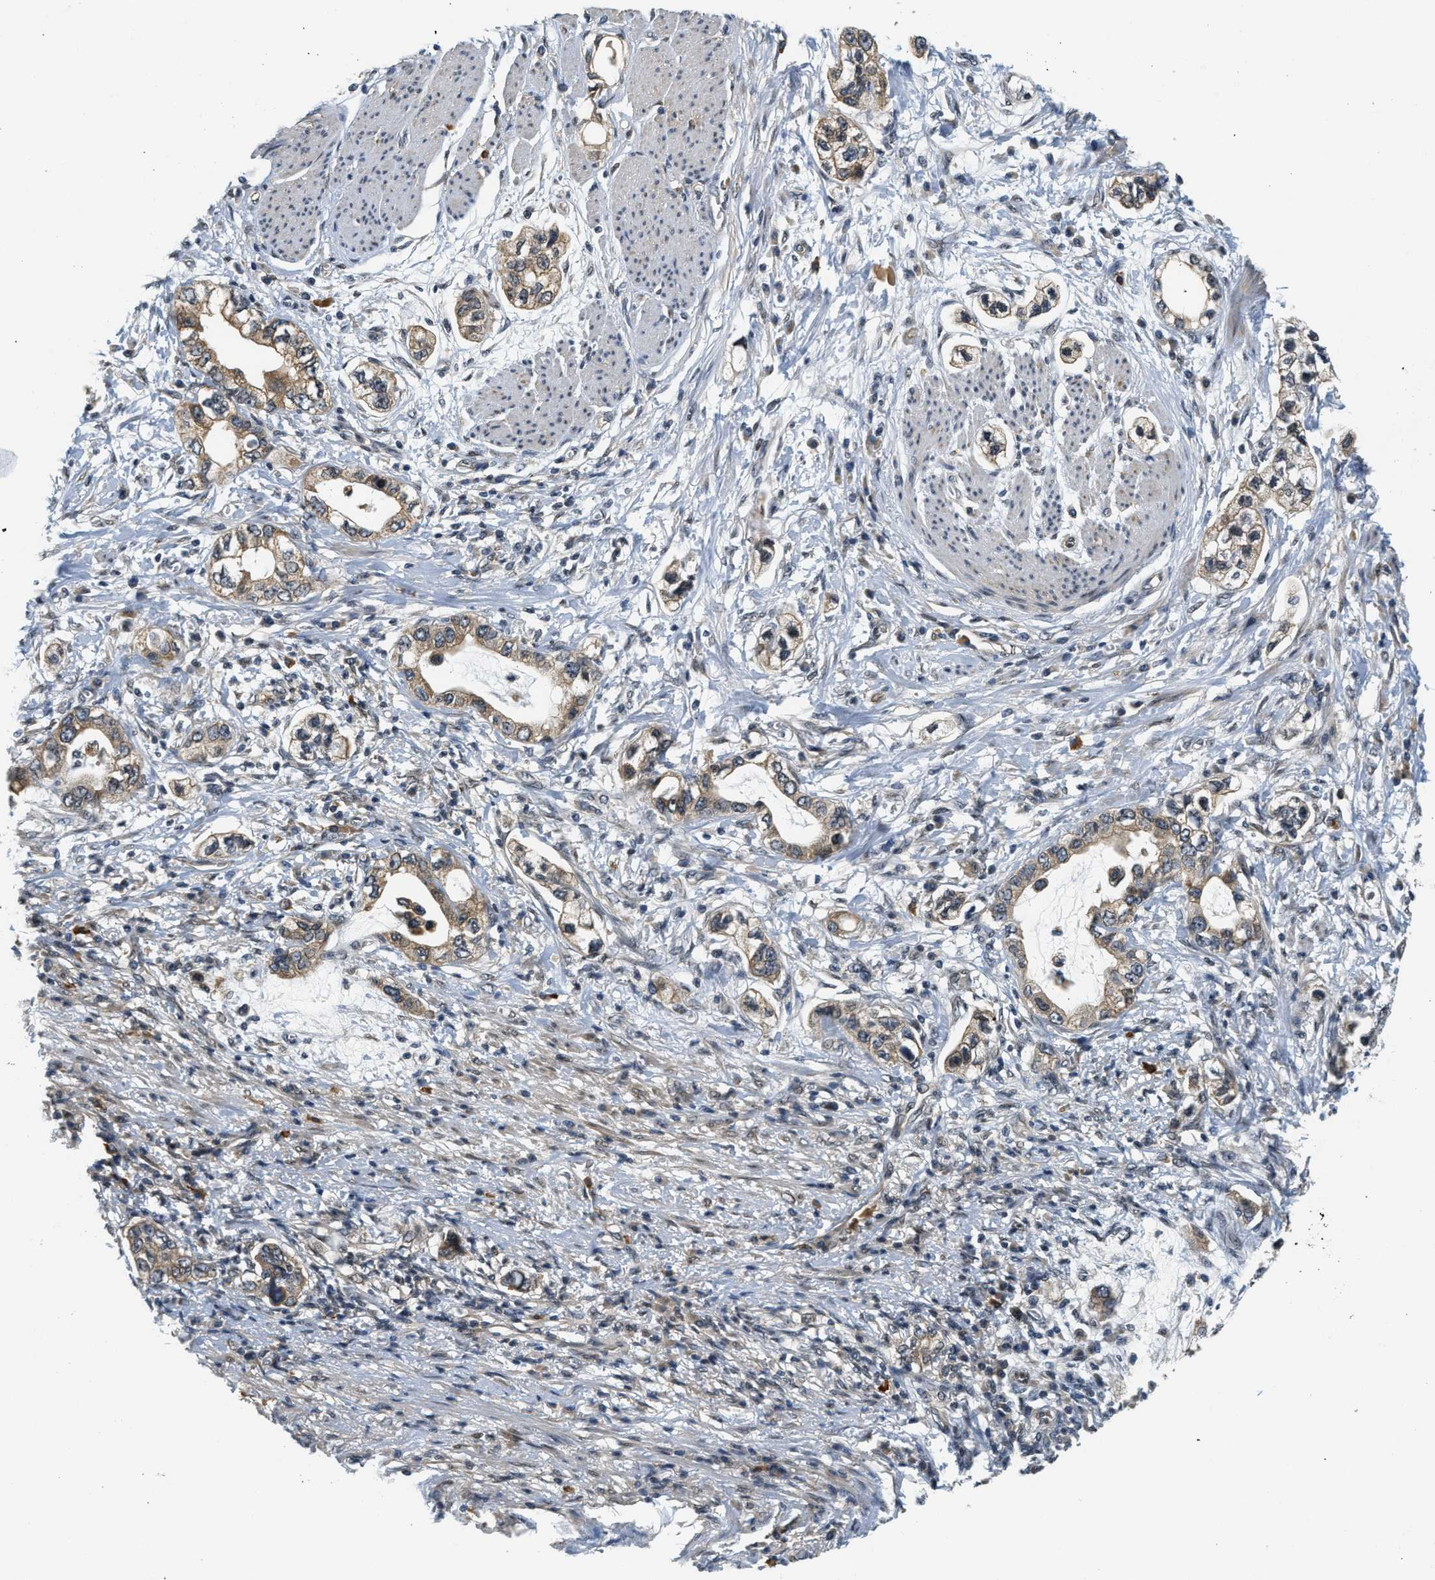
{"staining": {"intensity": "moderate", "quantity": ">75%", "location": "cytoplasmic/membranous"}, "tissue": "stomach cancer", "cell_type": "Tumor cells", "image_type": "cancer", "snomed": [{"axis": "morphology", "description": "Adenocarcinoma, NOS"}, {"axis": "topography", "description": "Stomach, lower"}], "caption": "Stomach cancer stained with IHC displays moderate cytoplasmic/membranous staining in approximately >75% of tumor cells.", "gene": "KMT2A", "patient": {"sex": "female", "age": 93}}